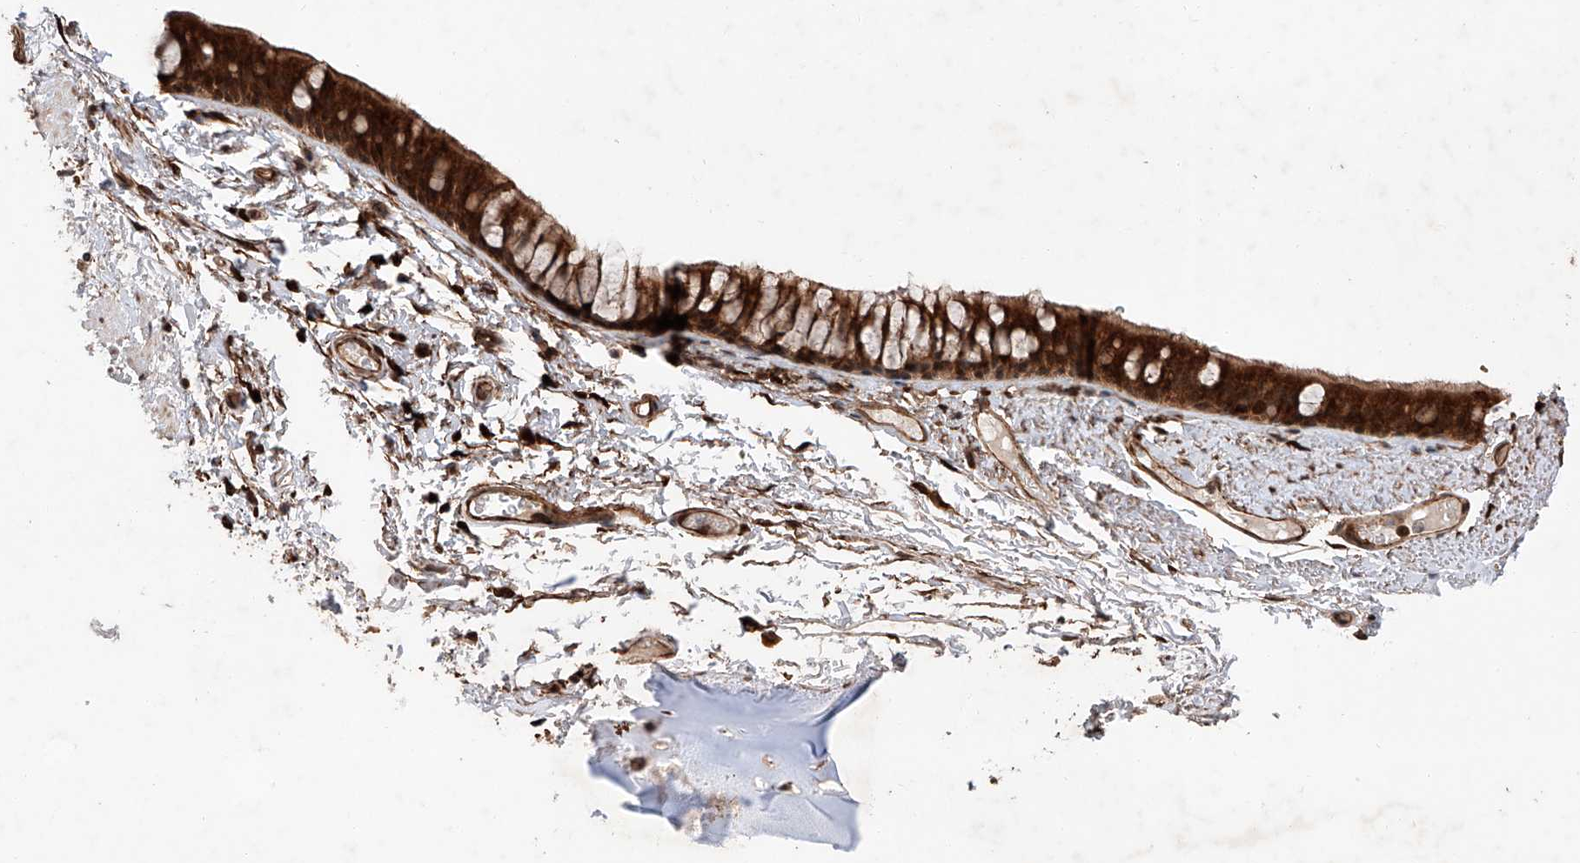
{"staining": {"intensity": "strong", "quantity": ">75%", "location": "cytoplasmic/membranous,nuclear"}, "tissue": "bronchus", "cell_type": "Respiratory epithelial cells", "image_type": "normal", "snomed": [{"axis": "morphology", "description": "Normal tissue, NOS"}, {"axis": "topography", "description": "Cartilage tissue"}, {"axis": "topography", "description": "Bronchus"}], "caption": "Respiratory epithelial cells reveal high levels of strong cytoplasmic/membranous,nuclear staining in approximately >75% of cells in benign human bronchus.", "gene": "ZFP28", "patient": {"sex": "female", "age": 73}}